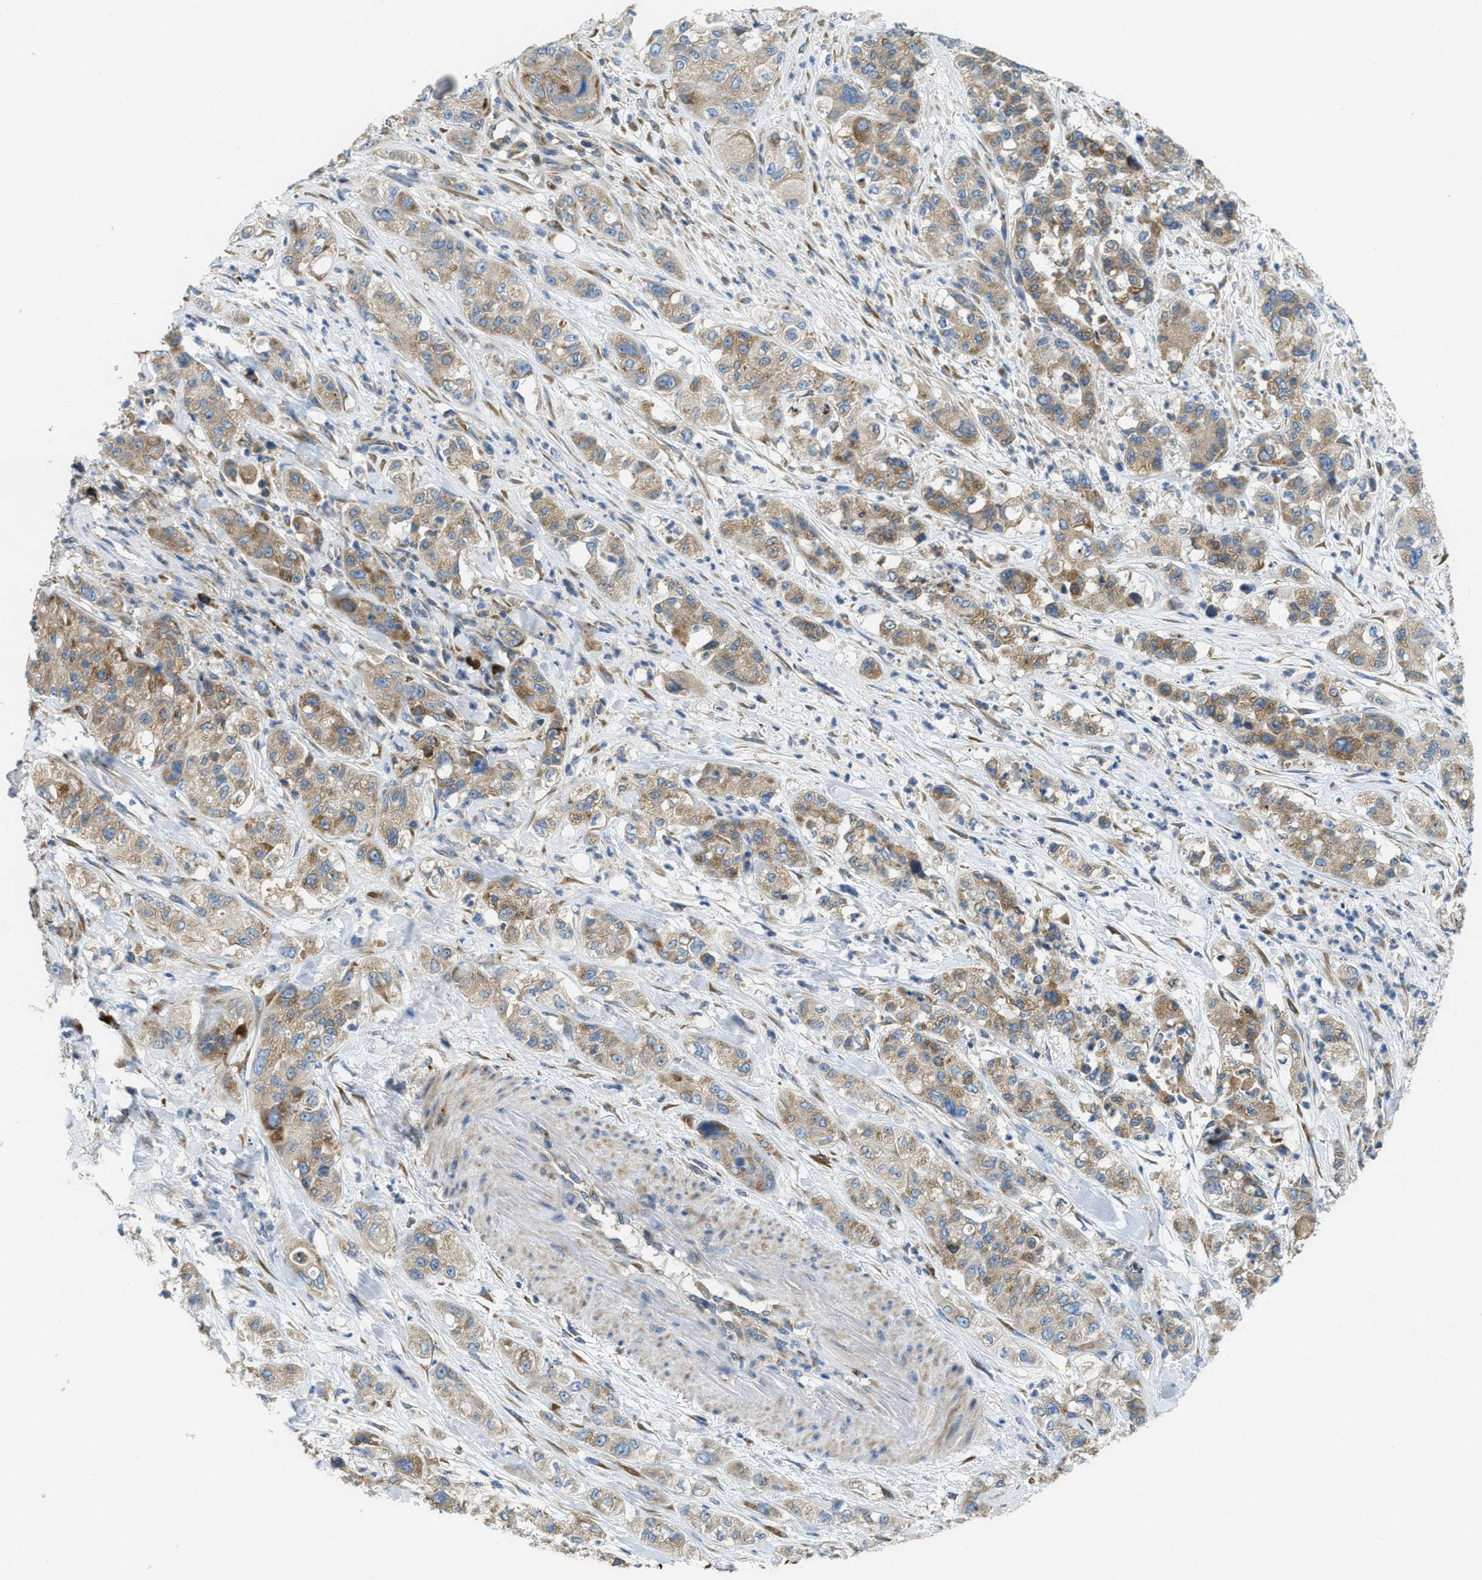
{"staining": {"intensity": "weak", "quantity": ">75%", "location": "cytoplasmic/membranous"}, "tissue": "pancreatic cancer", "cell_type": "Tumor cells", "image_type": "cancer", "snomed": [{"axis": "morphology", "description": "Adenocarcinoma, NOS"}, {"axis": "topography", "description": "Pancreas"}], "caption": "Immunohistochemistry (DAB) staining of human adenocarcinoma (pancreatic) shows weak cytoplasmic/membranous protein staining in about >75% of tumor cells.", "gene": "SSR1", "patient": {"sex": "female", "age": 78}}